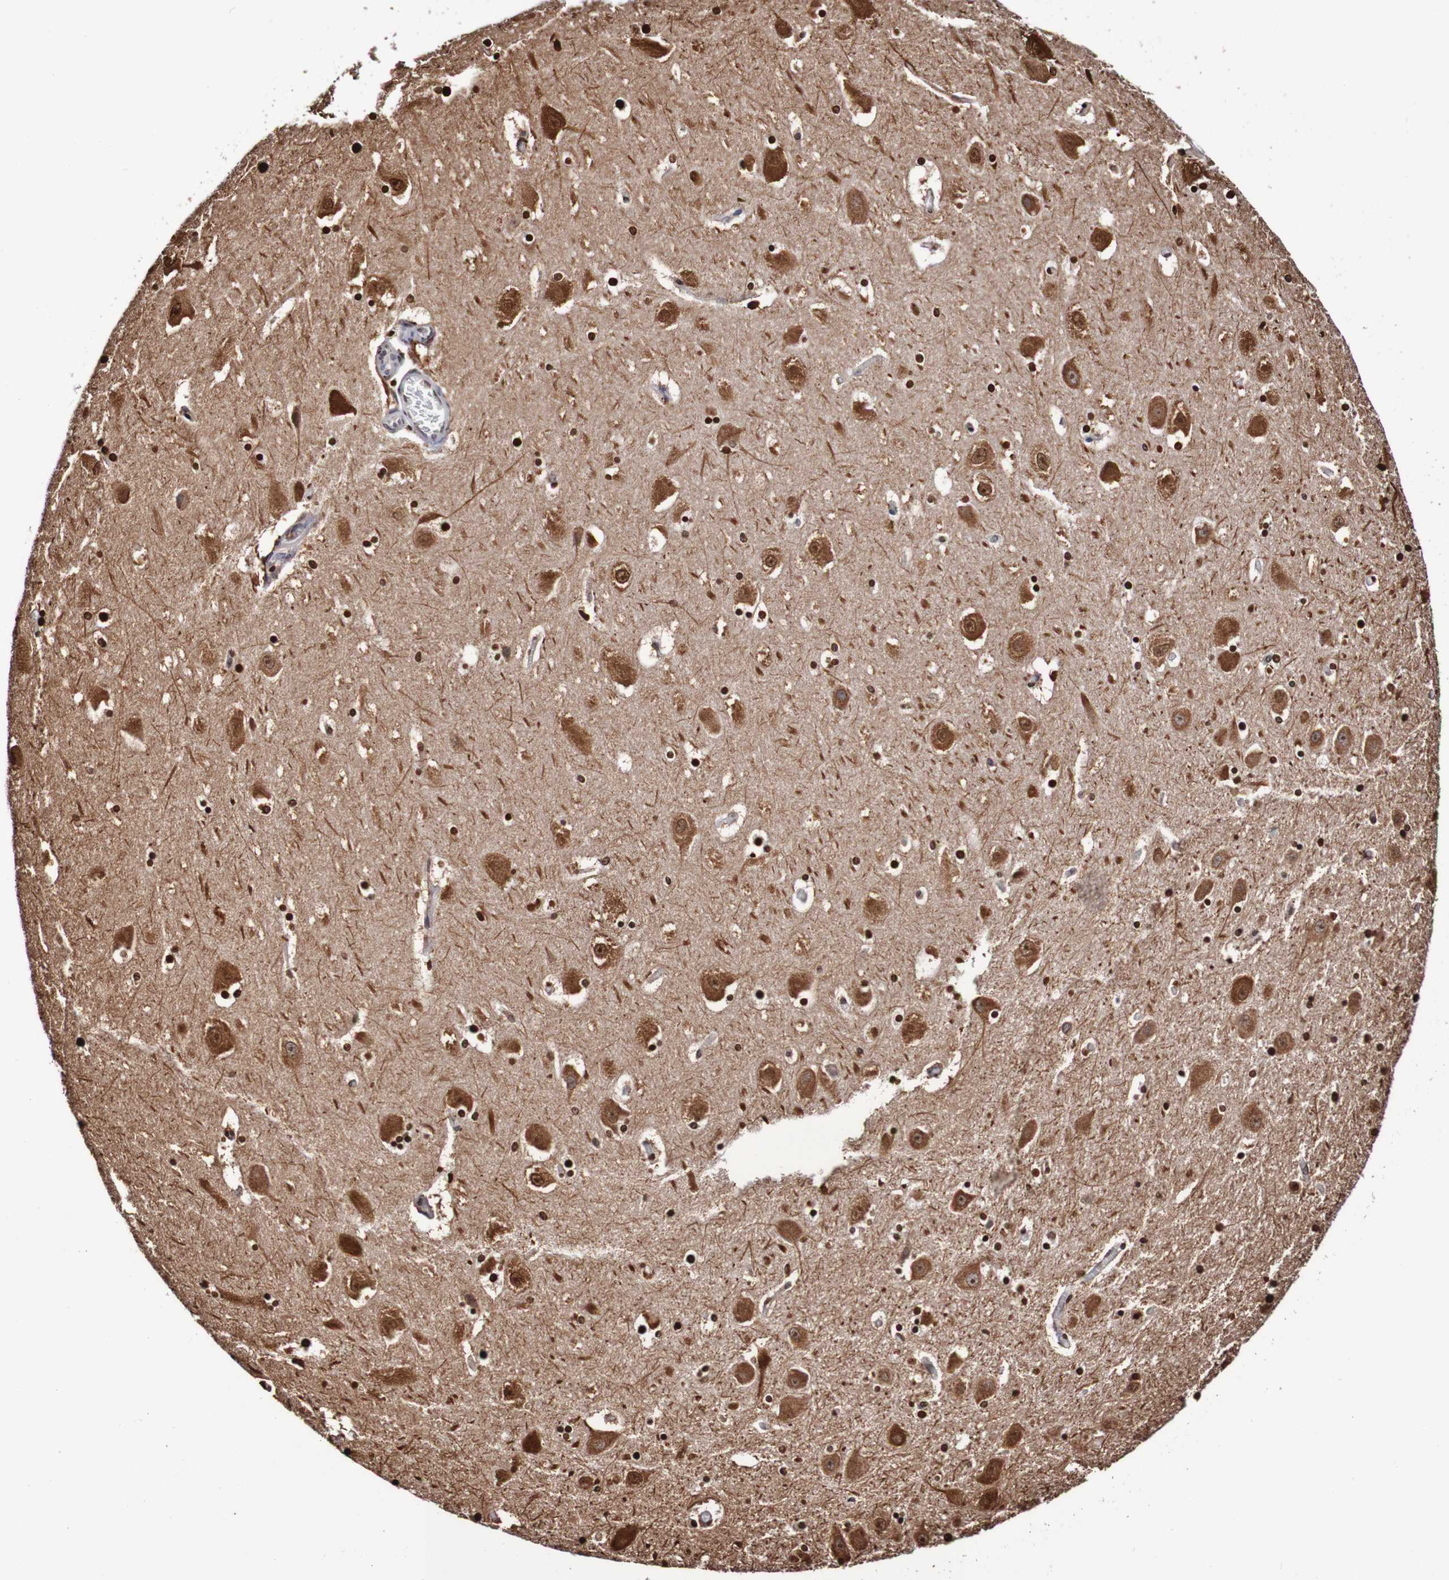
{"staining": {"intensity": "strong", "quantity": "25%-75%", "location": "cytoplasmic/membranous,nuclear"}, "tissue": "hippocampus", "cell_type": "Glial cells", "image_type": "normal", "snomed": [{"axis": "morphology", "description": "Normal tissue, NOS"}, {"axis": "topography", "description": "Hippocampus"}], "caption": "Immunohistochemical staining of normal human hippocampus displays 25%-75% levels of strong cytoplasmic/membranous,nuclear protein positivity in approximately 25%-75% of glial cells.", "gene": "SEZ6", "patient": {"sex": "male", "age": 45}}